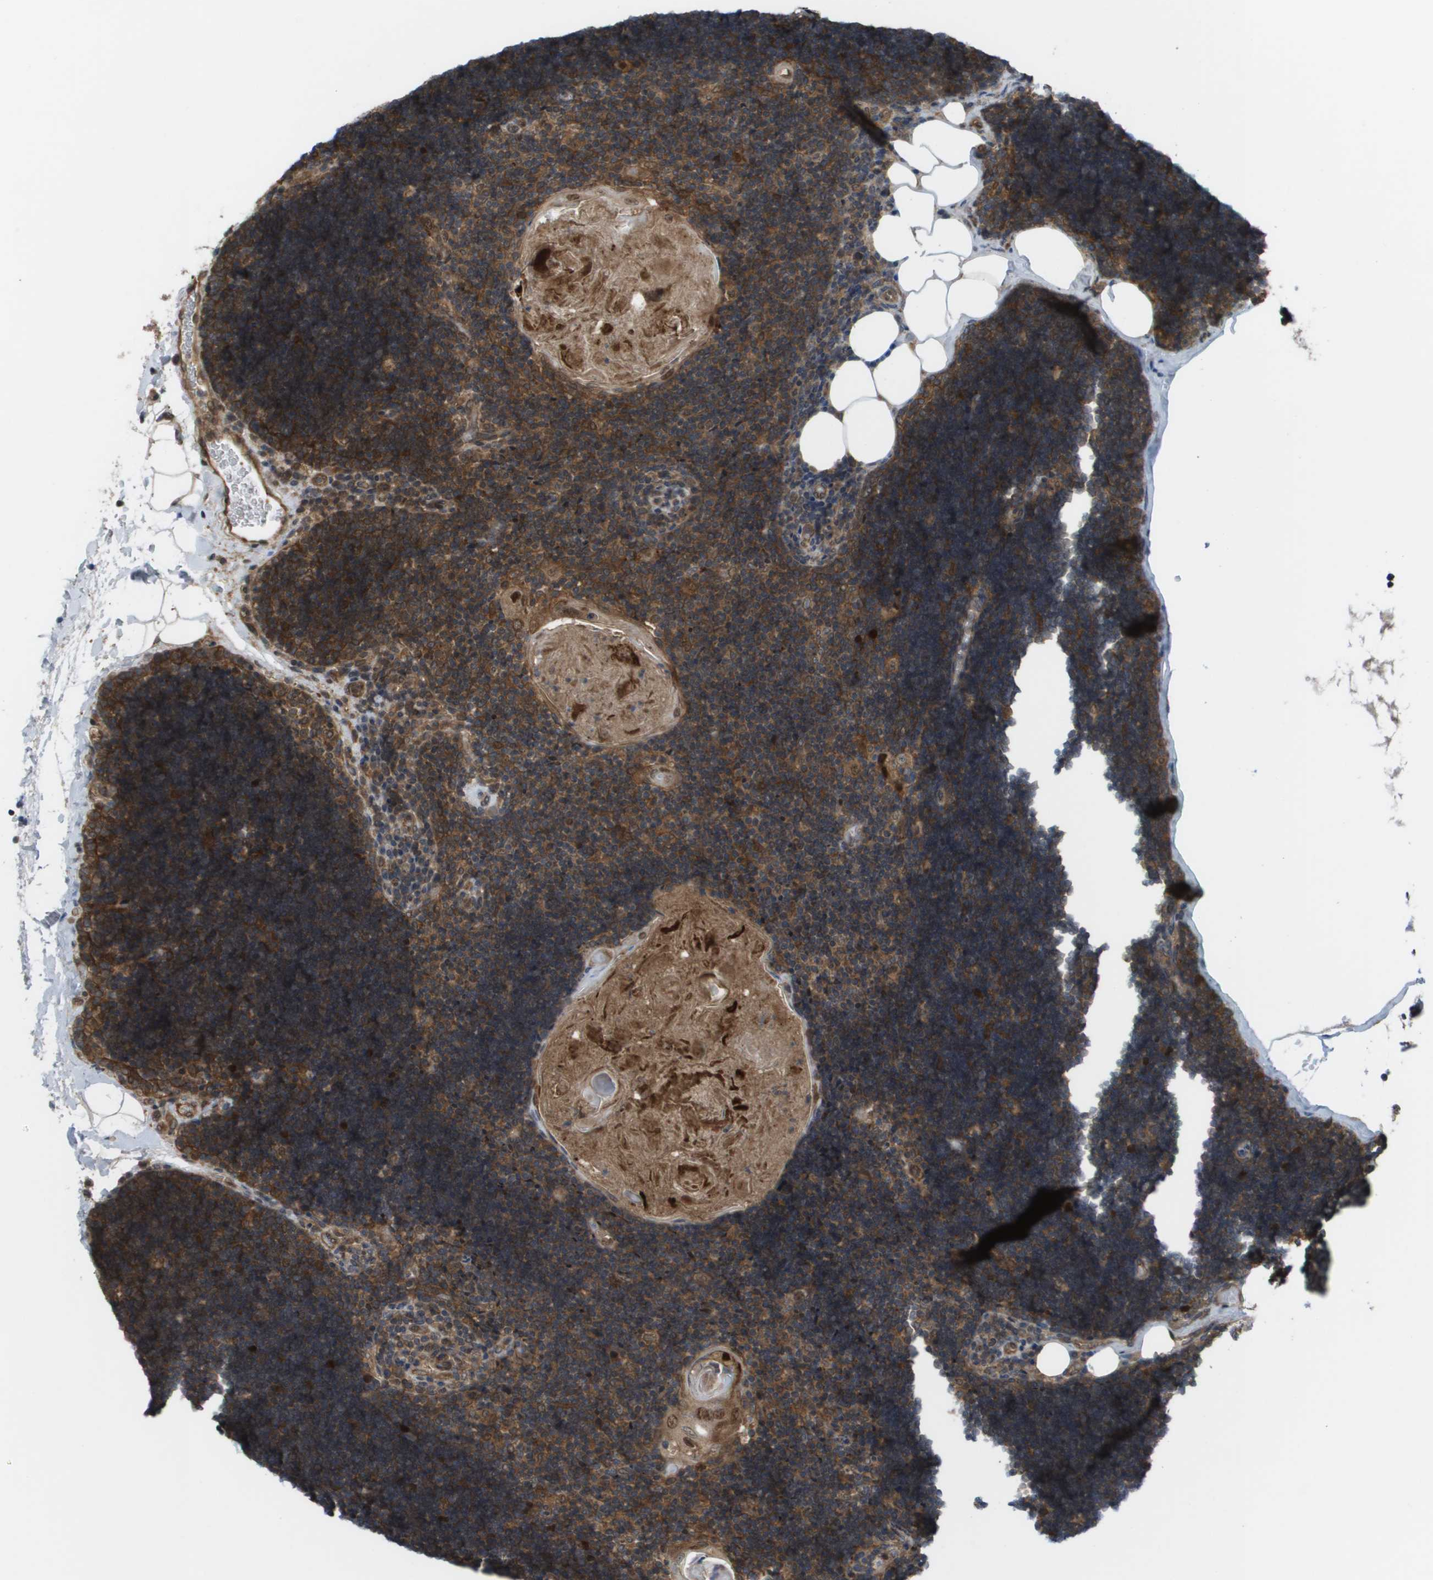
{"staining": {"intensity": "strong", "quantity": ">75%", "location": "cytoplasmic/membranous,nuclear"}, "tissue": "lymph node", "cell_type": "Germinal center cells", "image_type": "normal", "snomed": [{"axis": "morphology", "description": "Normal tissue, NOS"}, {"axis": "topography", "description": "Lymph node"}], "caption": "Unremarkable lymph node was stained to show a protein in brown. There is high levels of strong cytoplasmic/membranous,nuclear positivity in about >75% of germinal center cells.", "gene": "CTPS2", "patient": {"sex": "male", "age": 33}}